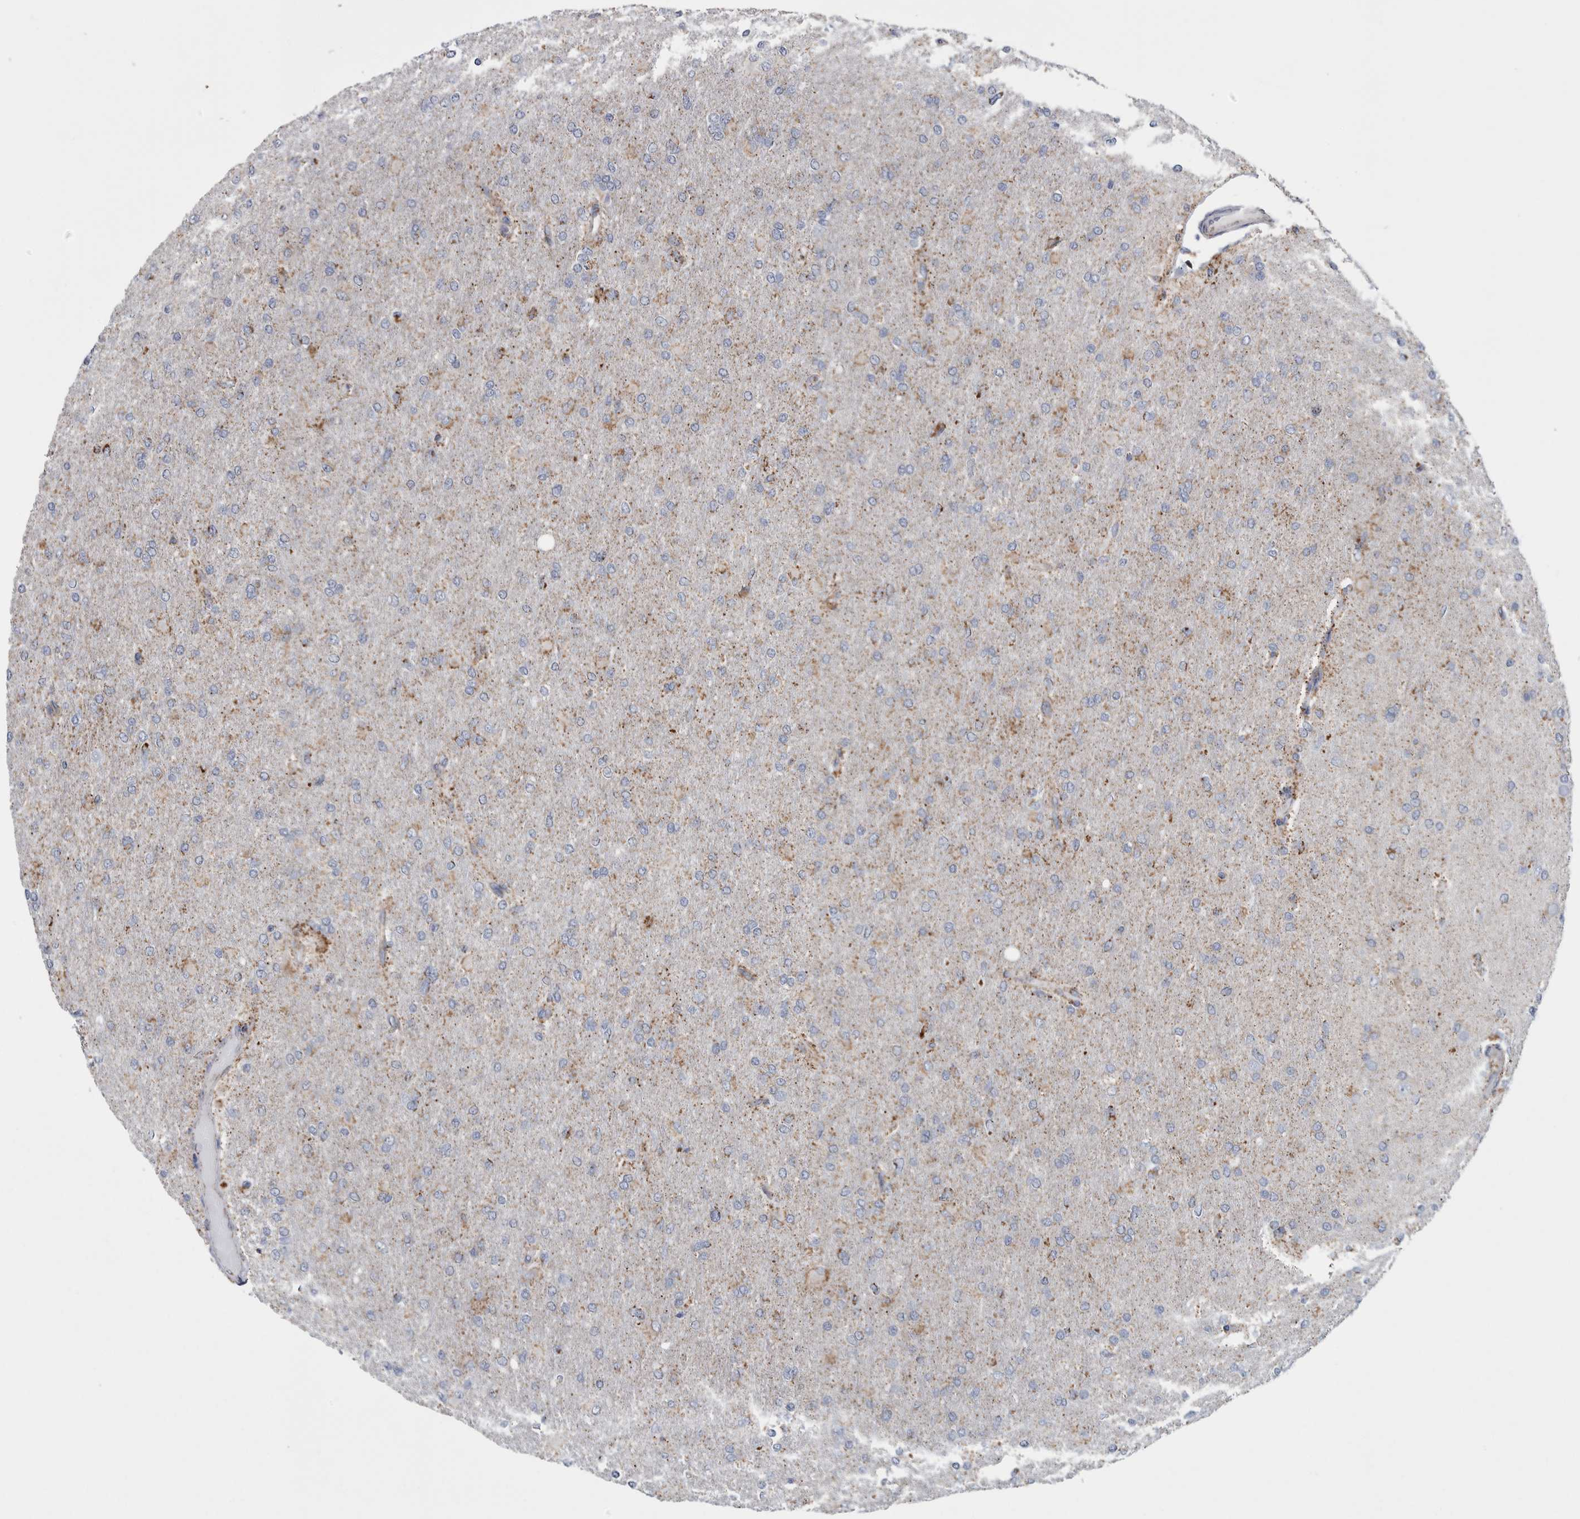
{"staining": {"intensity": "moderate", "quantity": "25%-75%", "location": "cytoplasmic/membranous"}, "tissue": "glioma", "cell_type": "Tumor cells", "image_type": "cancer", "snomed": [{"axis": "morphology", "description": "Glioma, malignant, High grade"}, {"axis": "topography", "description": "Cerebral cortex"}], "caption": "Glioma tissue demonstrates moderate cytoplasmic/membranous positivity in about 25%-75% of tumor cells (Brightfield microscopy of DAB IHC at high magnification).", "gene": "ETFA", "patient": {"sex": "female", "age": 36}}